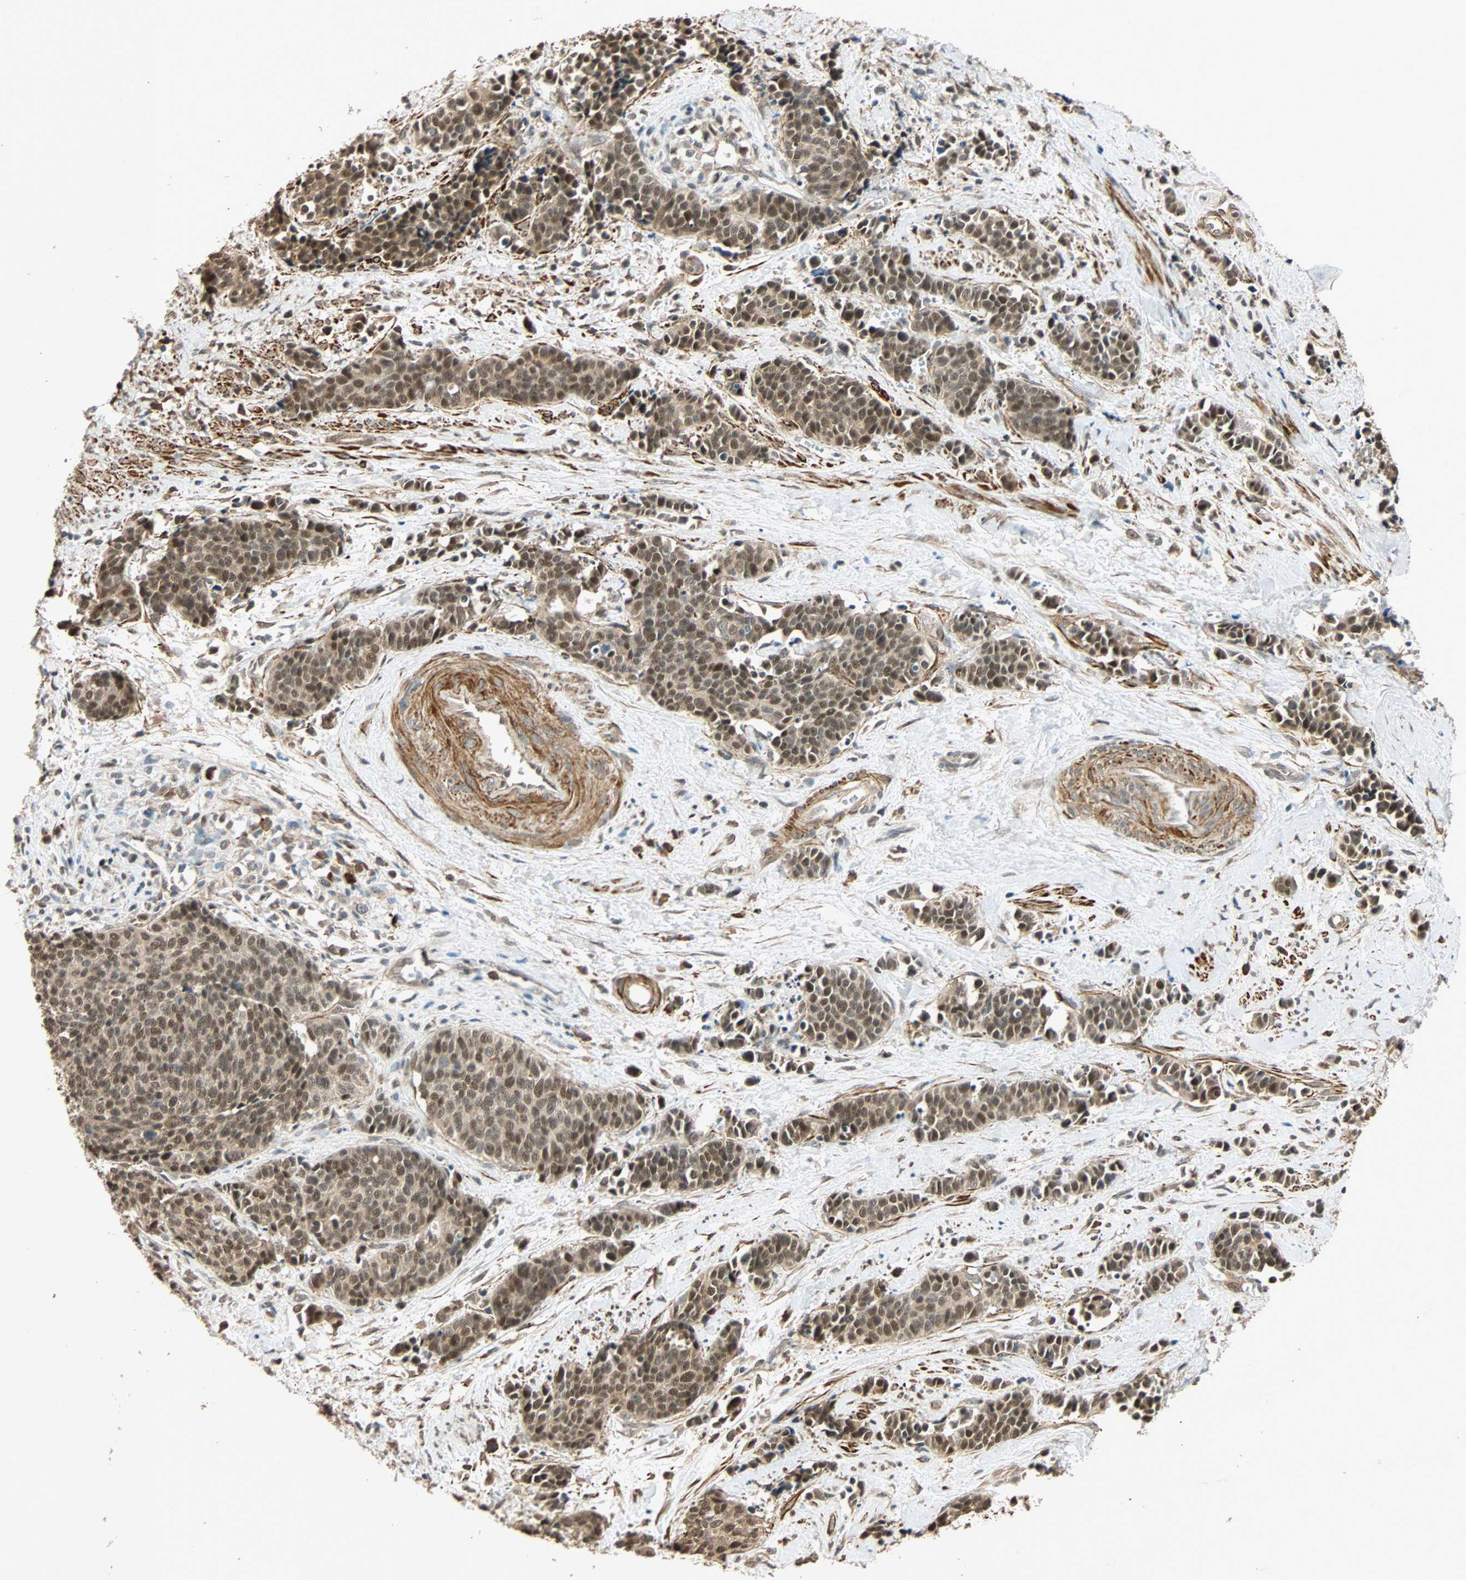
{"staining": {"intensity": "strong", "quantity": ">75%", "location": "cytoplasmic/membranous,nuclear"}, "tissue": "cervical cancer", "cell_type": "Tumor cells", "image_type": "cancer", "snomed": [{"axis": "morphology", "description": "Squamous cell carcinoma, NOS"}, {"axis": "topography", "description": "Cervix"}], "caption": "The photomicrograph shows a brown stain indicating the presence of a protein in the cytoplasmic/membranous and nuclear of tumor cells in cervical cancer (squamous cell carcinoma).", "gene": "QSER1", "patient": {"sex": "female", "age": 35}}